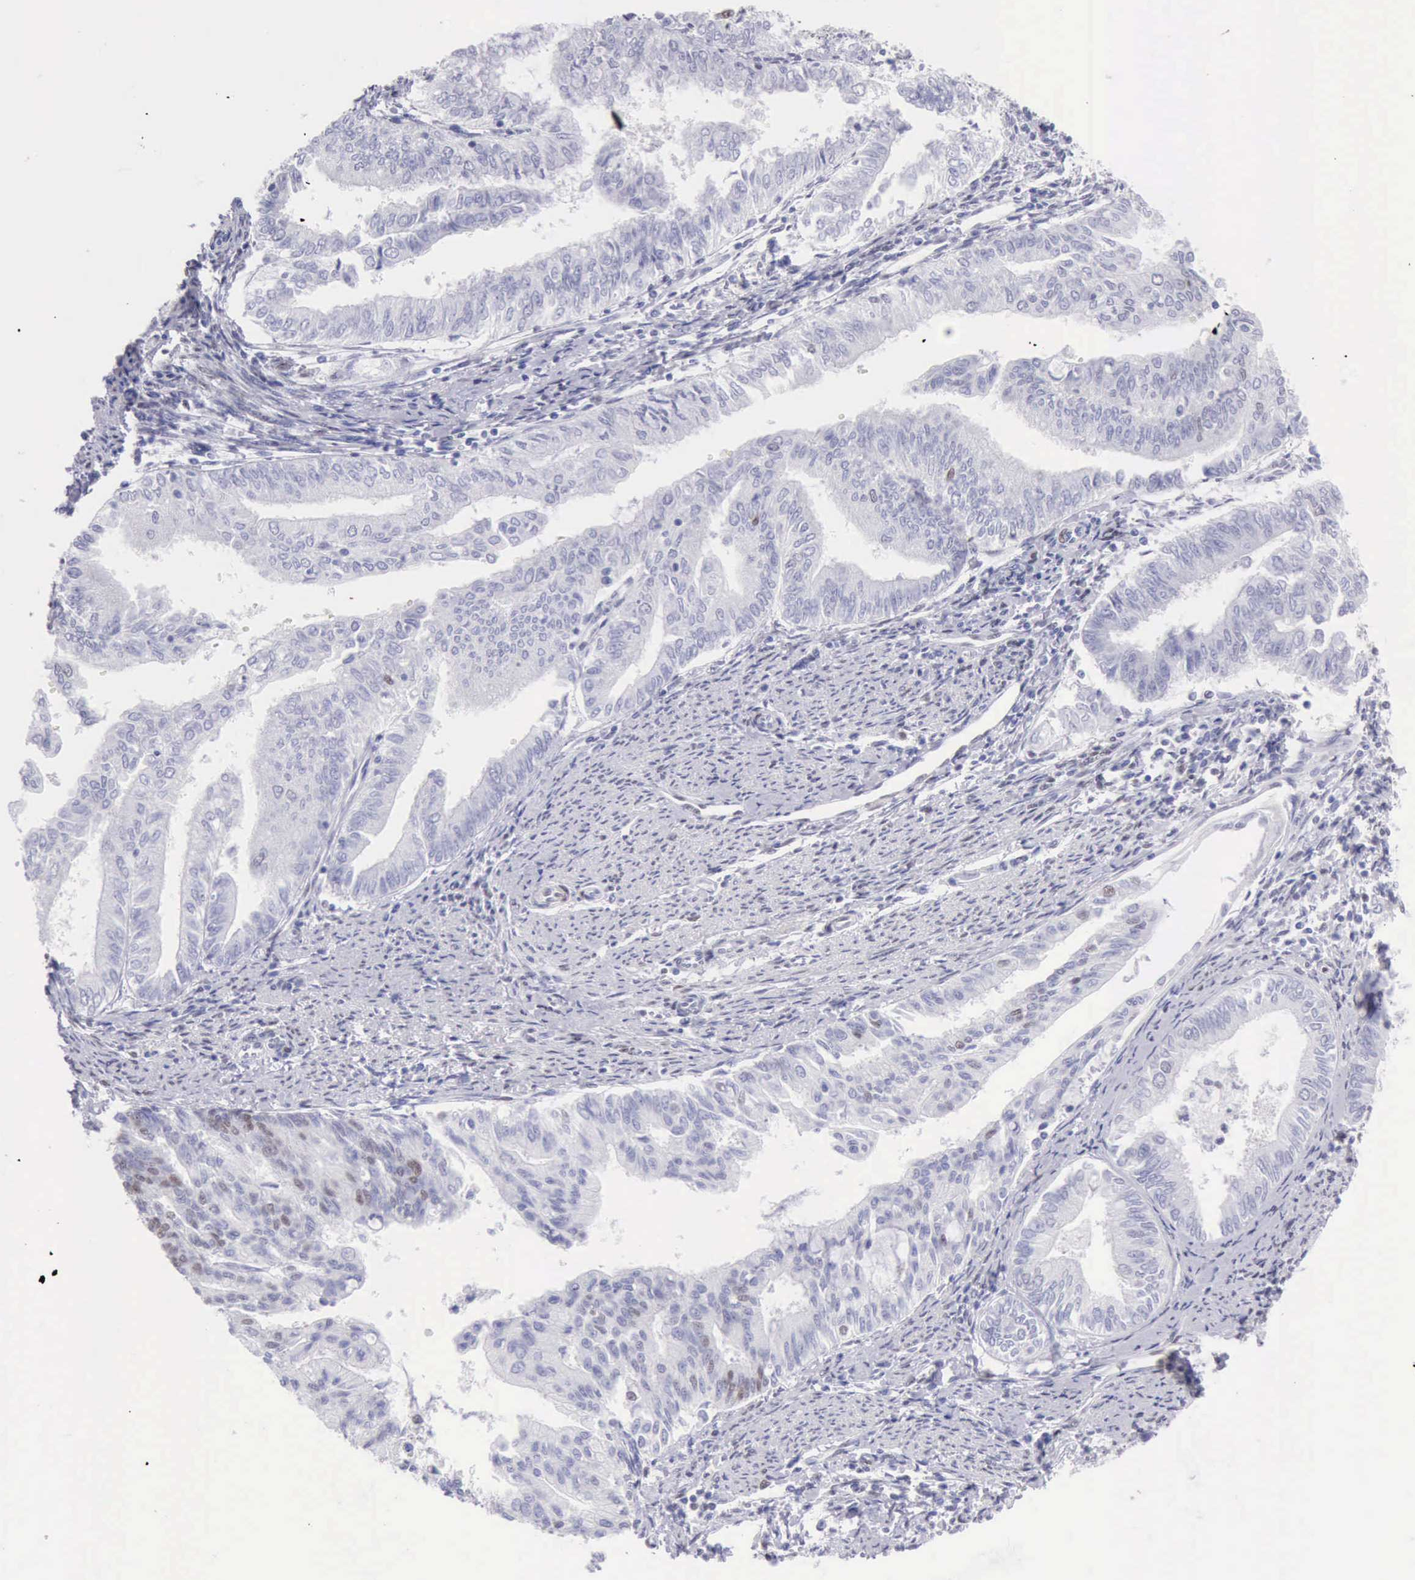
{"staining": {"intensity": "negative", "quantity": "none", "location": "none"}, "tissue": "endometrial cancer", "cell_type": "Tumor cells", "image_type": "cancer", "snomed": [{"axis": "morphology", "description": "Adenocarcinoma, NOS"}, {"axis": "topography", "description": "Endometrium"}], "caption": "This is a image of immunohistochemistry (IHC) staining of endometrial cancer (adenocarcinoma), which shows no positivity in tumor cells.", "gene": "EP300", "patient": {"sex": "female", "age": 66}}